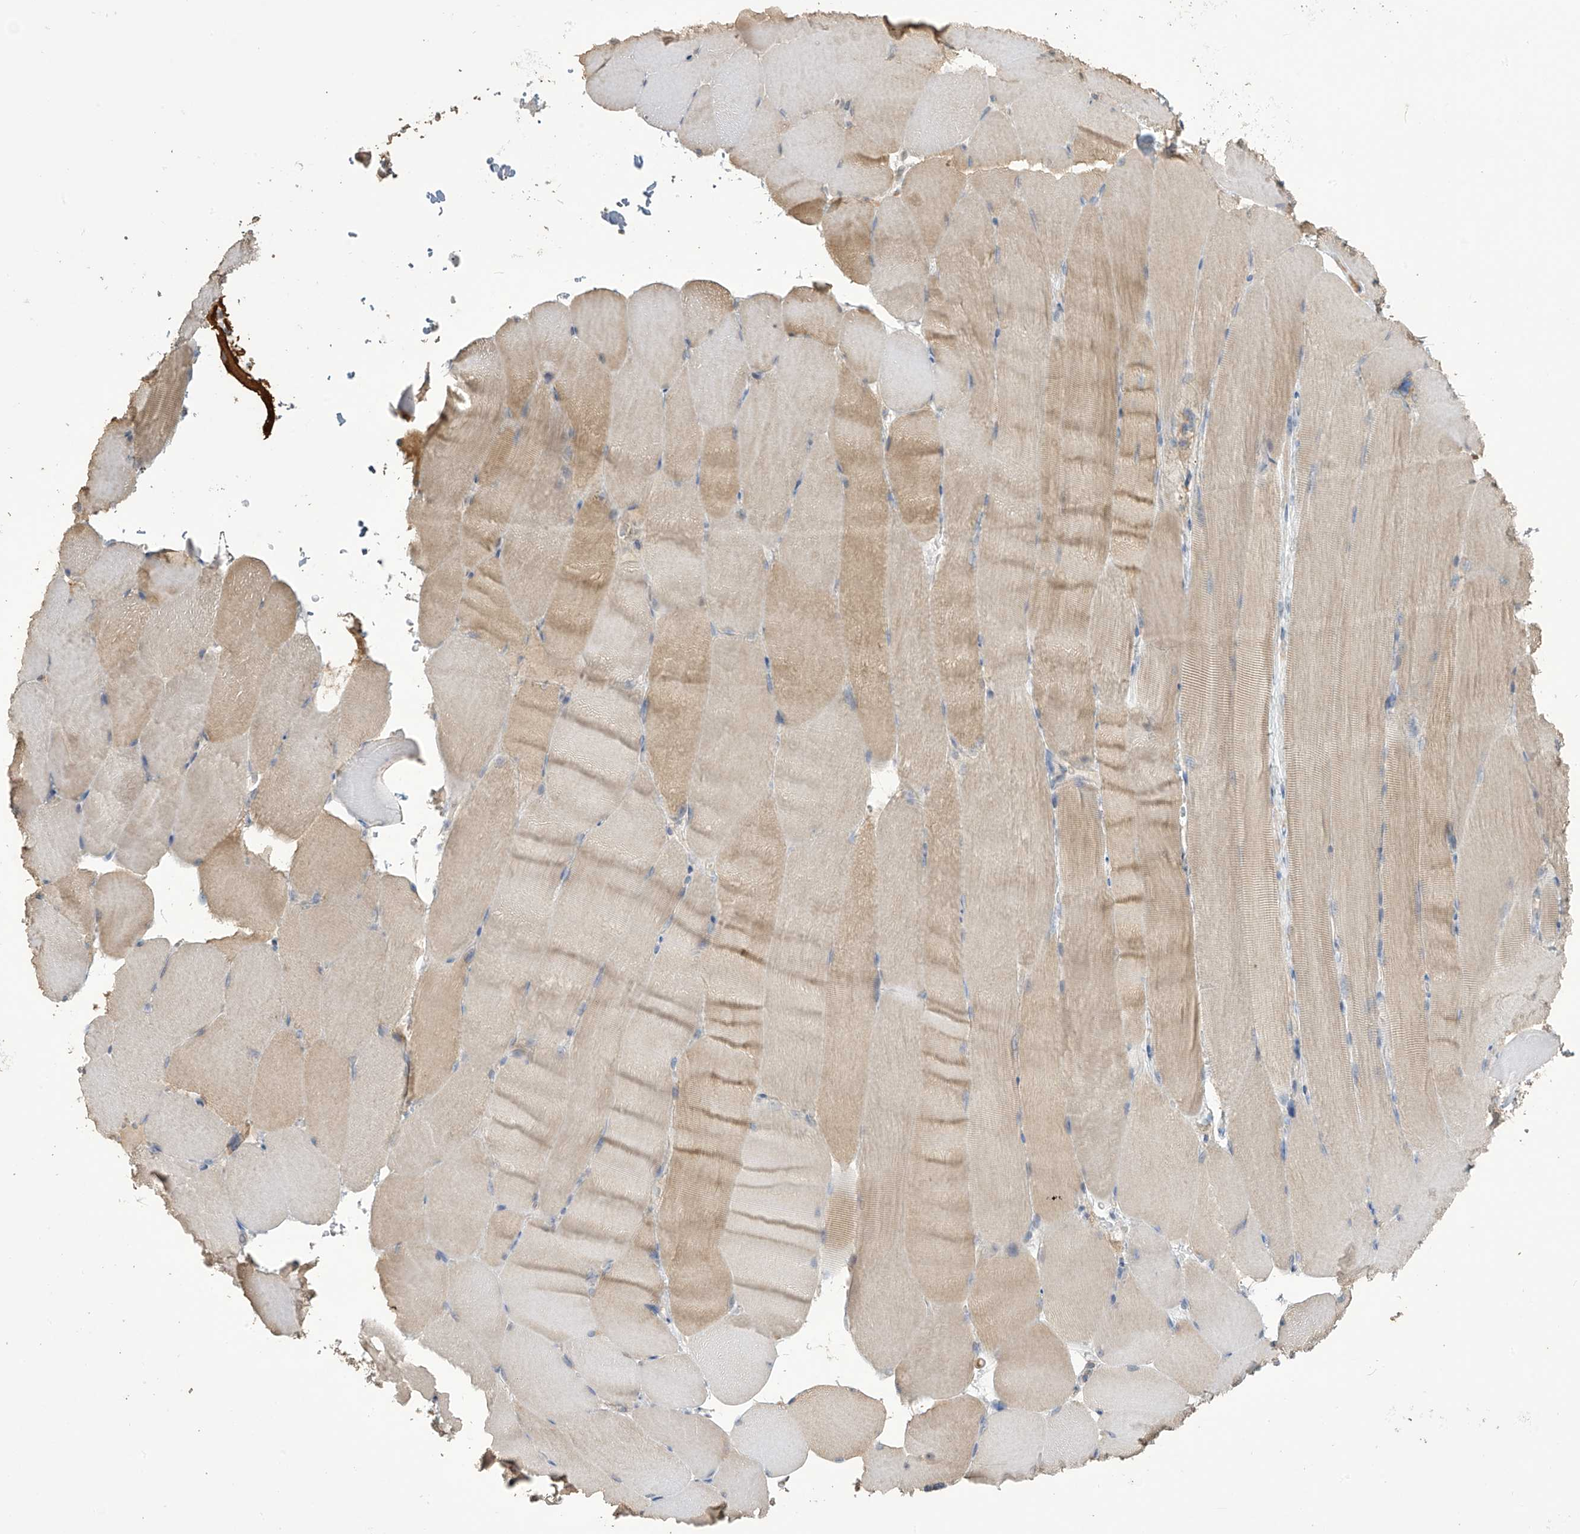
{"staining": {"intensity": "weak", "quantity": "25%-75%", "location": "cytoplasmic/membranous"}, "tissue": "skeletal muscle", "cell_type": "Myocytes", "image_type": "normal", "snomed": [{"axis": "morphology", "description": "Normal tissue, NOS"}, {"axis": "topography", "description": "Skeletal muscle"}, {"axis": "topography", "description": "Parathyroid gland"}], "caption": "IHC photomicrograph of benign human skeletal muscle stained for a protein (brown), which demonstrates low levels of weak cytoplasmic/membranous staining in about 25%-75% of myocytes.", "gene": "SLFN14", "patient": {"sex": "female", "age": 37}}